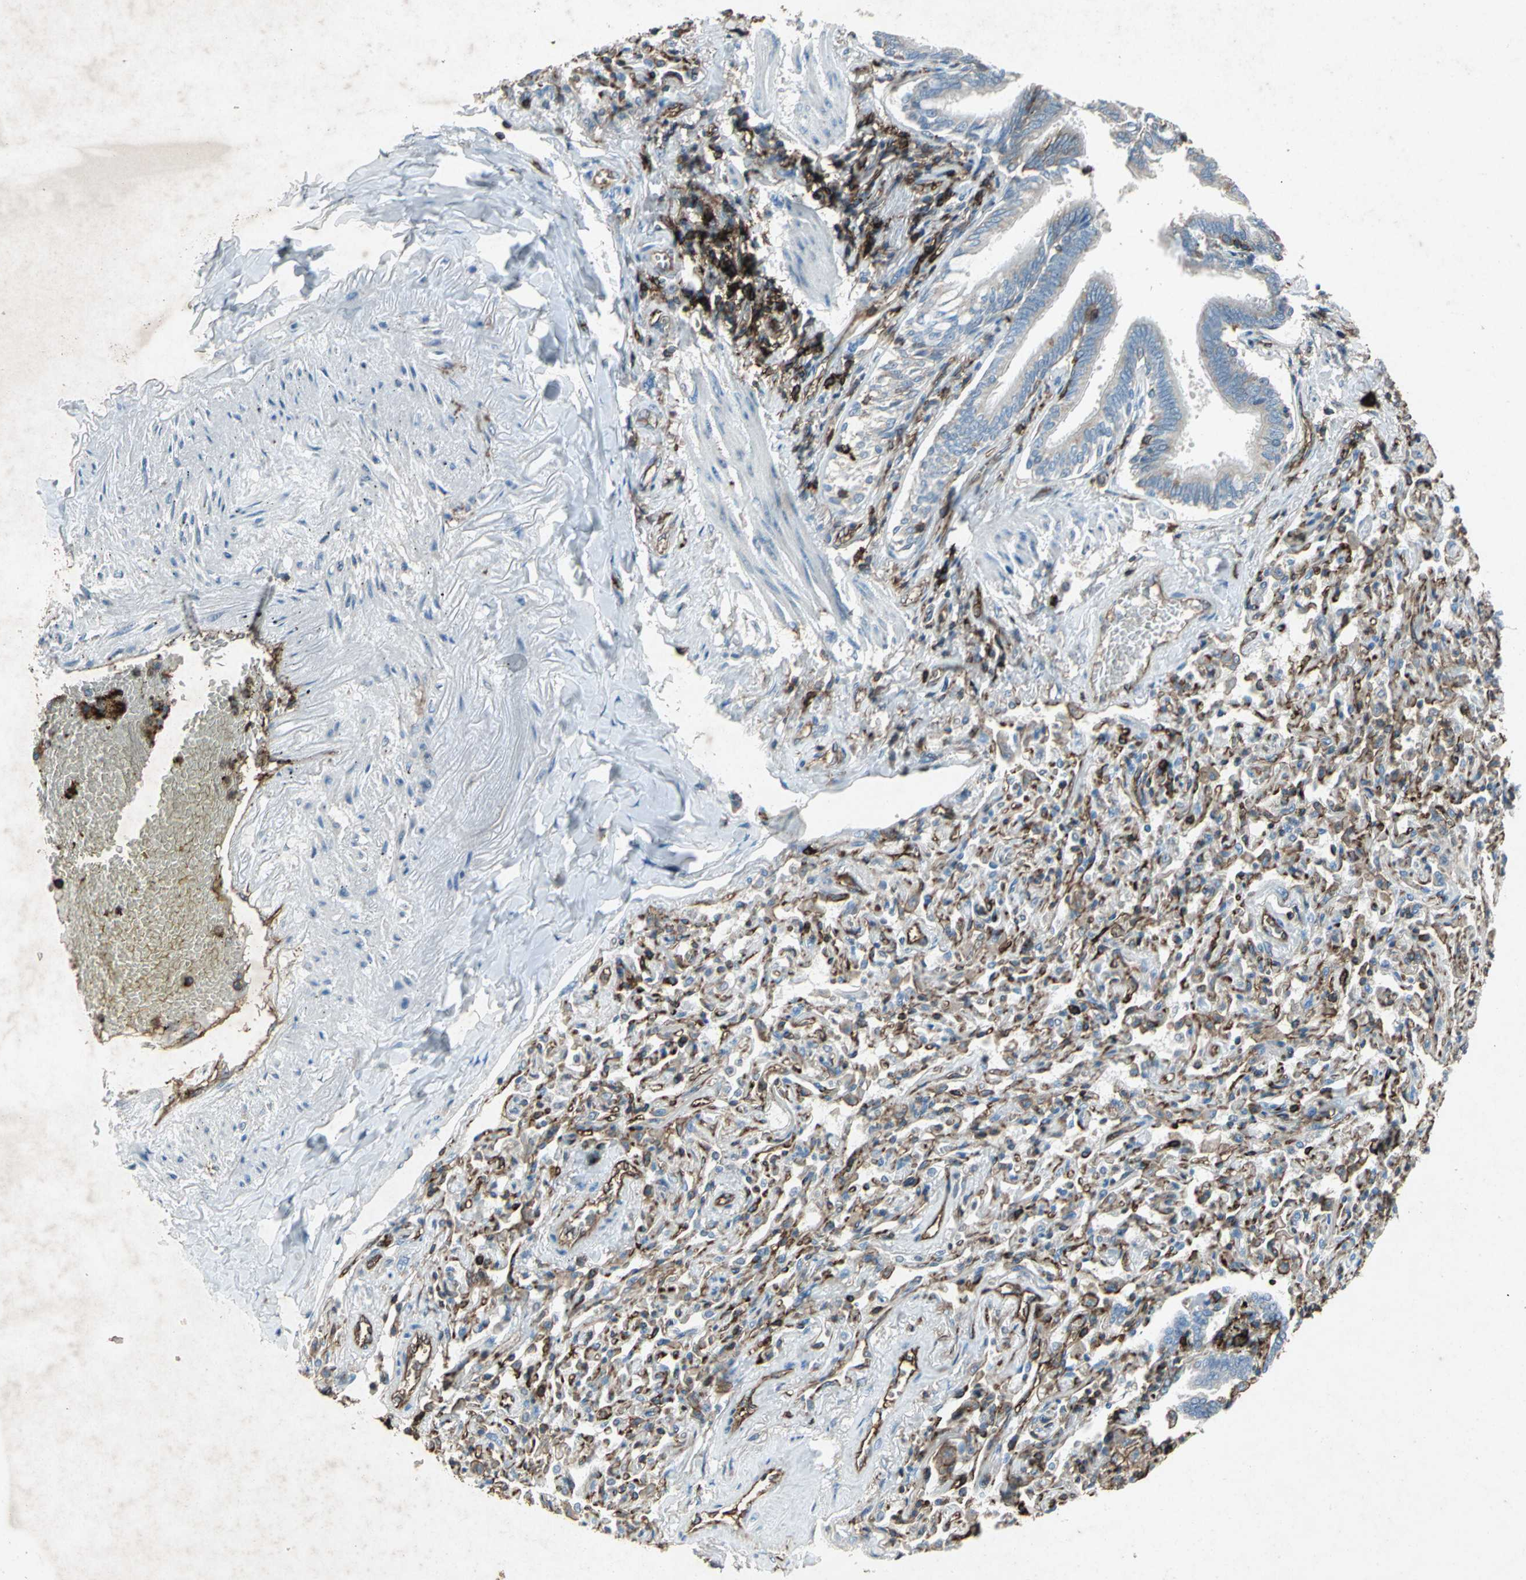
{"staining": {"intensity": "weak", "quantity": ">75%", "location": "cytoplasmic/membranous"}, "tissue": "bronchus", "cell_type": "Respiratory epithelial cells", "image_type": "normal", "snomed": [{"axis": "morphology", "description": "Normal tissue, NOS"}, {"axis": "topography", "description": "Lung"}], "caption": "Immunohistochemistry staining of normal bronchus, which shows low levels of weak cytoplasmic/membranous expression in approximately >75% of respiratory epithelial cells indicating weak cytoplasmic/membranous protein staining. The staining was performed using DAB (3,3'-diaminobenzidine) (brown) for protein detection and nuclei were counterstained in hematoxylin (blue).", "gene": "CCR6", "patient": {"sex": "male", "age": 64}}